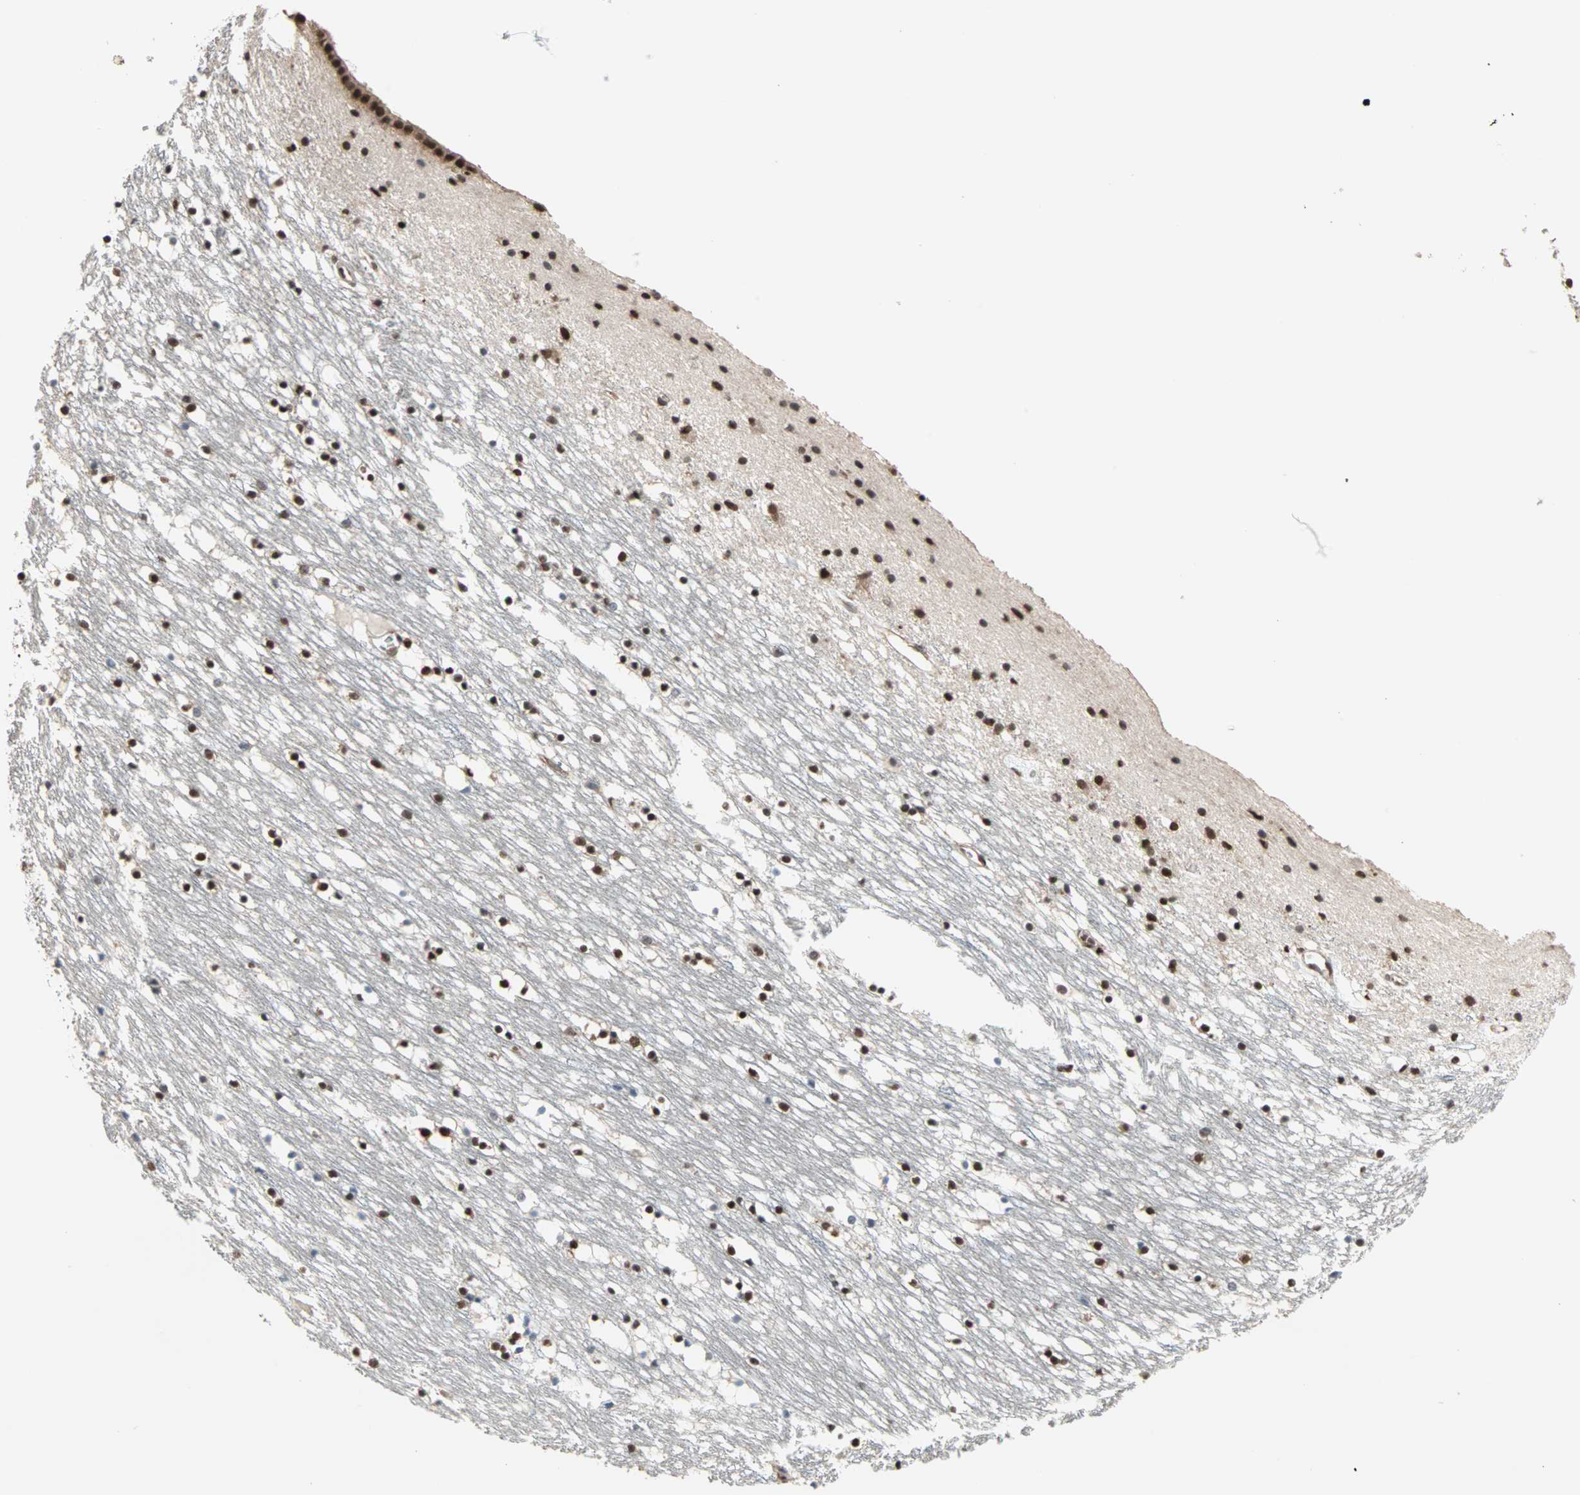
{"staining": {"intensity": "strong", "quantity": ">75%", "location": "nuclear"}, "tissue": "caudate", "cell_type": "Glial cells", "image_type": "normal", "snomed": [{"axis": "morphology", "description": "Normal tissue, NOS"}, {"axis": "topography", "description": "Lateral ventricle wall"}], "caption": "A high amount of strong nuclear staining is present in approximately >75% of glial cells in normal caudate.", "gene": "DAZAP1", "patient": {"sex": "male", "age": 45}}